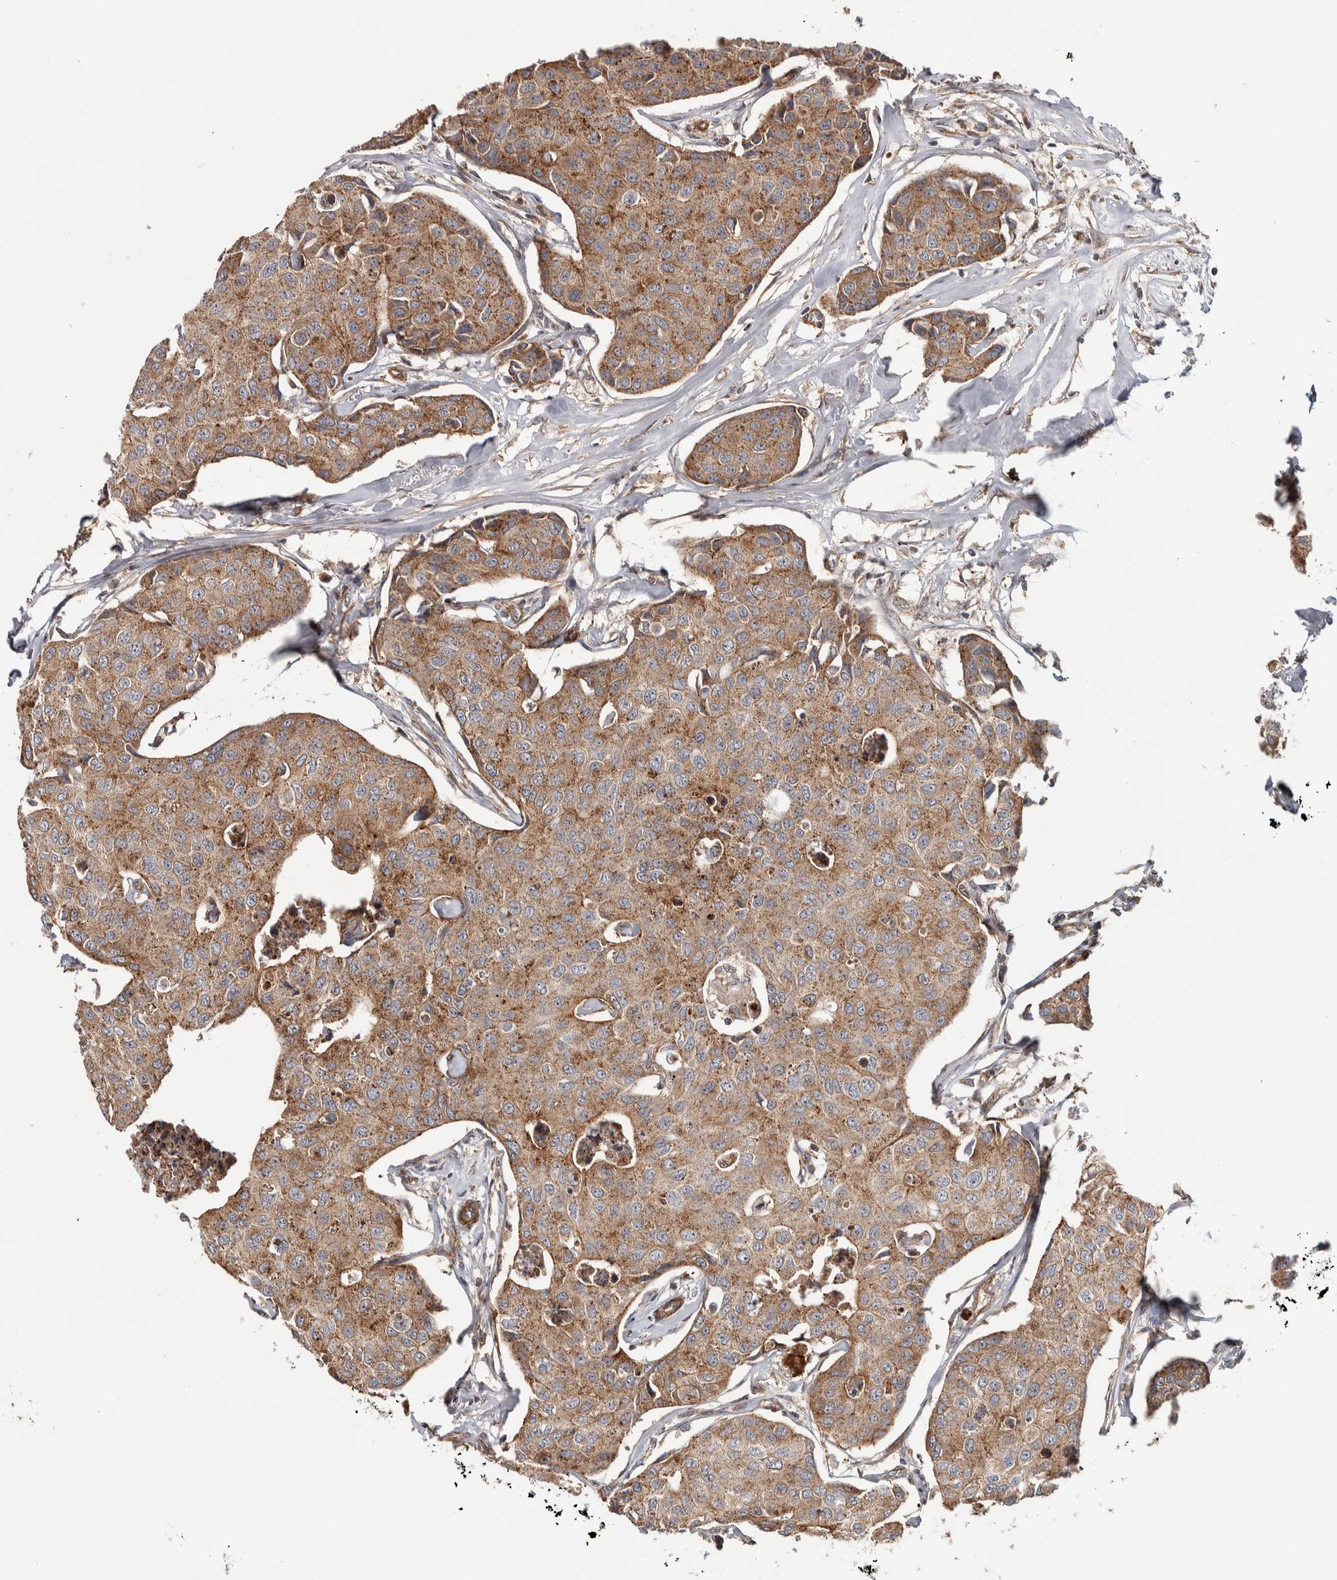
{"staining": {"intensity": "moderate", "quantity": ">75%", "location": "cytoplasmic/membranous"}, "tissue": "breast cancer", "cell_type": "Tumor cells", "image_type": "cancer", "snomed": [{"axis": "morphology", "description": "Duct carcinoma"}, {"axis": "topography", "description": "Breast"}], "caption": "The immunohistochemical stain highlights moderate cytoplasmic/membranous expression in tumor cells of breast intraductal carcinoma tissue. (Stains: DAB (3,3'-diaminobenzidine) in brown, nuclei in blue, Microscopy: brightfield microscopy at high magnification).", "gene": "CHMP4C", "patient": {"sex": "female", "age": 80}}